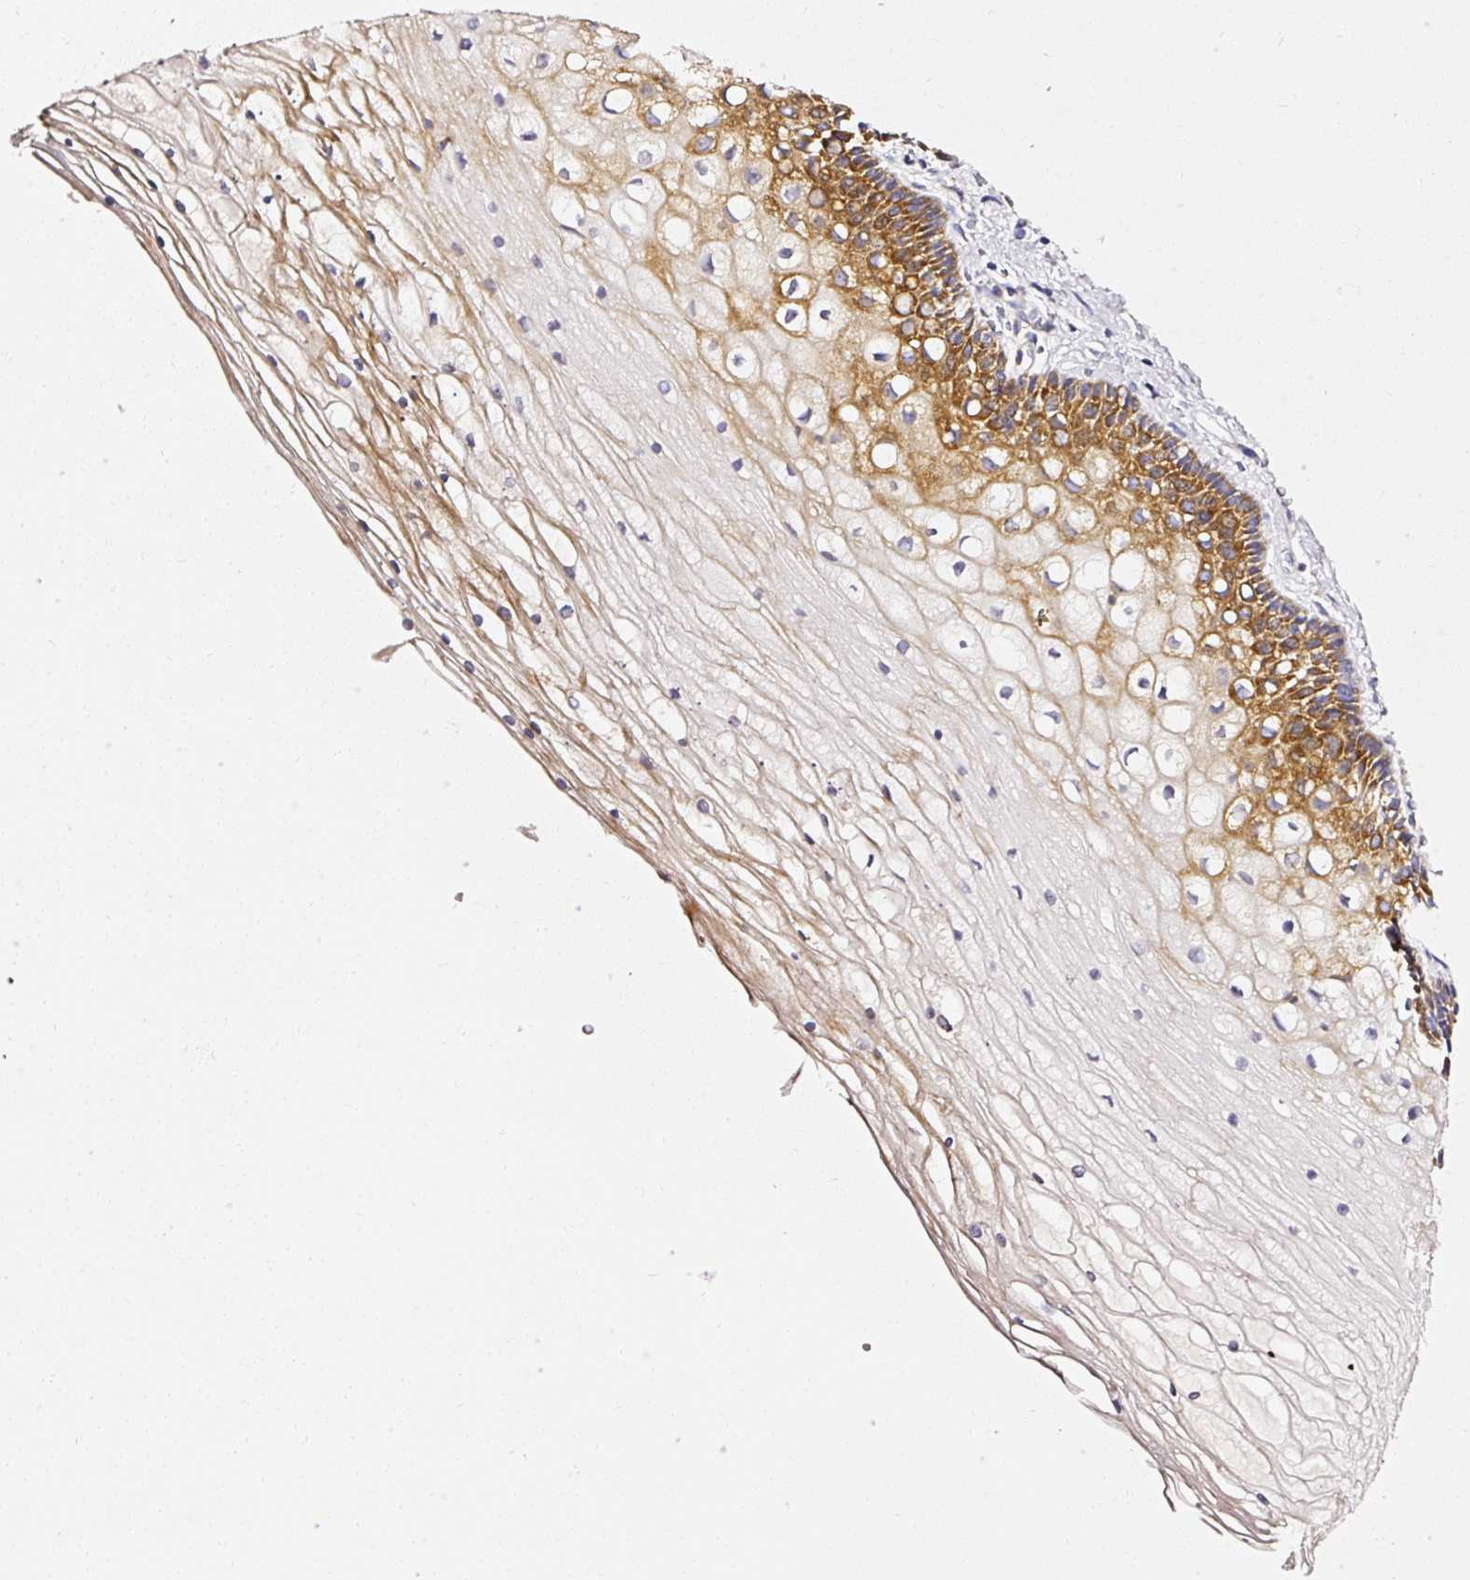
{"staining": {"intensity": "moderate", "quantity": "<25%", "location": "cytoplasmic/membranous"}, "tissue": "cervix", "cell_type": "Glandular cells", "image_type": "normal", "snomed": [{"axis": "morphology", "description": "Normal tissue, NOS"}, {"axis": "topography", "description": "Cervix"}], "caption": "Immunohistochemistry (IHC) micrograph of unremarkable cervix: cervix stained using immunohistochemistry reveals low levels of moderate protein expression localized specifically in the cytoplasmic/membranous of glandular cells, appearing as a cytoplasmic/membranous brown color.", "gene": "RPL10A", "patient": {"sex": "female", "age": 36}}